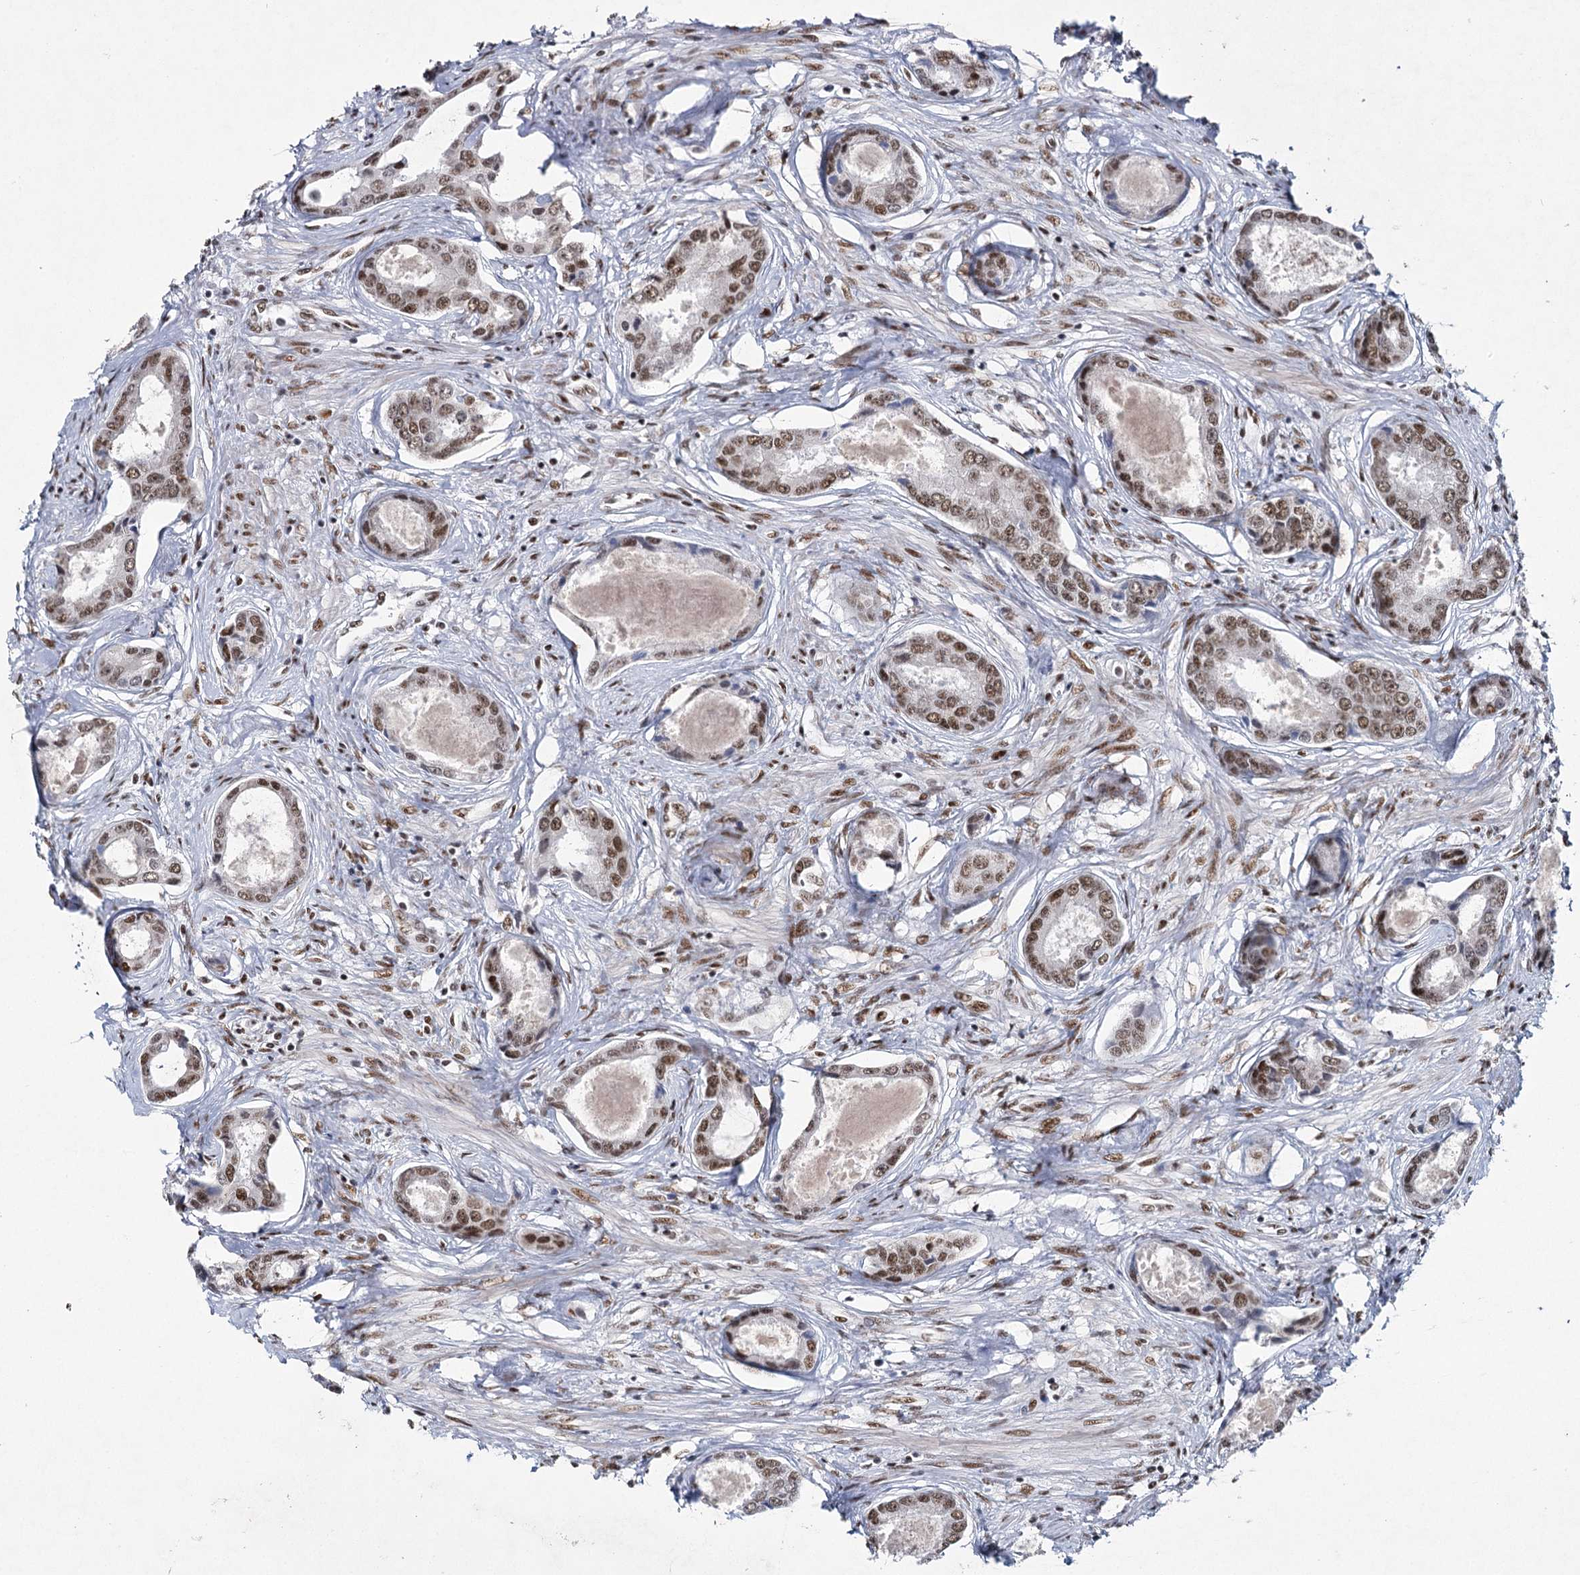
{"staining": {"intensity": "moderate", "quantity": ">75%", "location": "nuclear"}, "tissue": "prostate cancer", "cell_type": "Tumor cells", "image_type": "cancer", "snomed": [{"axis": "morphology", "description": "Adenocarcinoma, Low grade"}, {"axis": "topography", "description": "Prostate"}], "caption": "Tumor cells reveal moderate nuclear staining in approximately >75% of cells in adenocarcinoma (low-grade) (prostate). (Brightfield microscopy of DAB IHC at high magnification).", "gene": "SCAF8", "patient": {"sex": "male", "age": 68}}